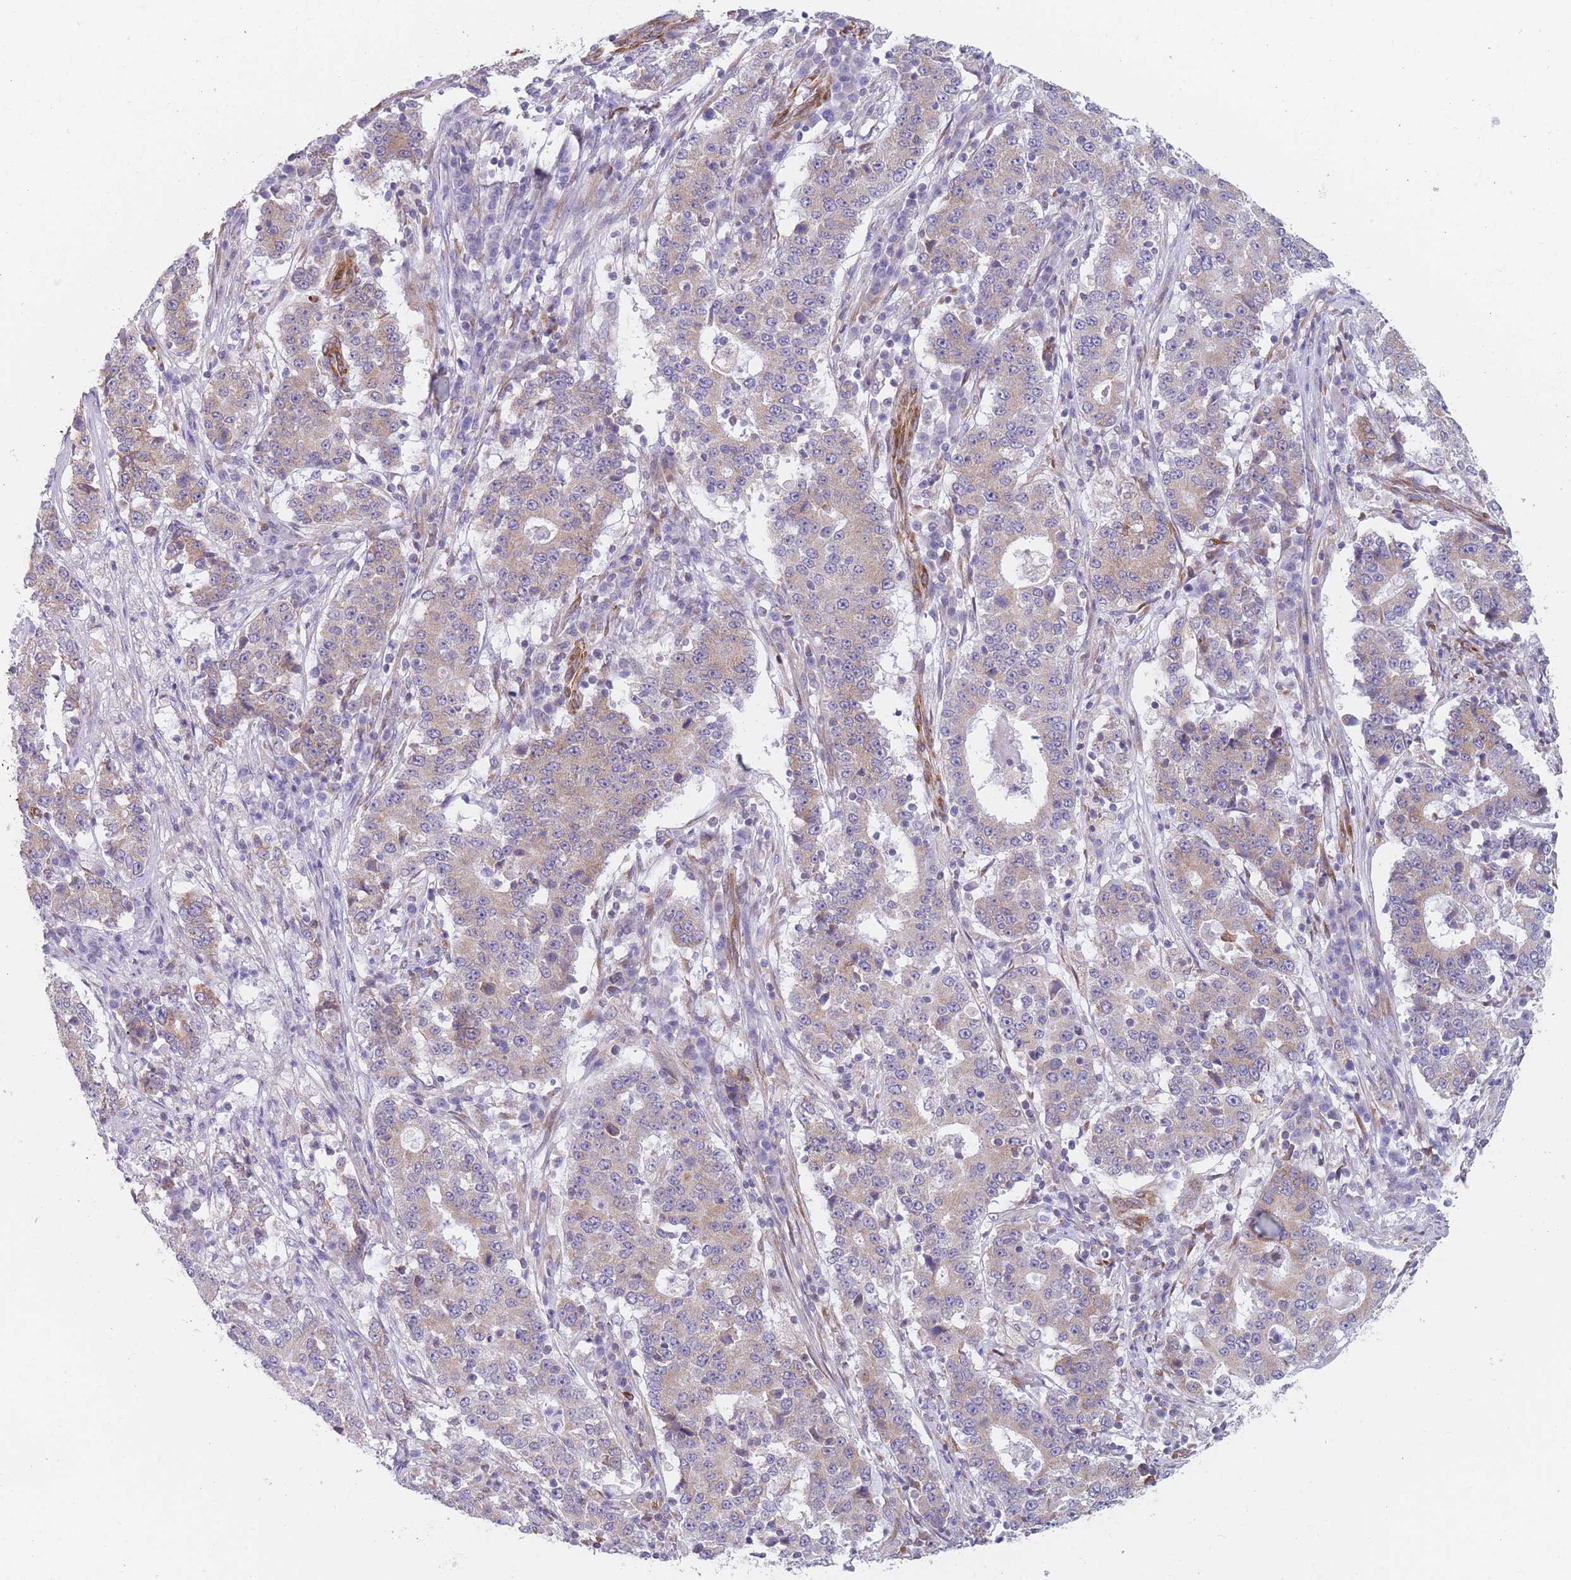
{"staining": {"intensity": "weak", "quantity": "25%-75%", "location": "cytoplasmic/membranous"}, "tissue": "stomach cancer", "cell_type": "Tumor cells", "image_type": "cancer", "snomed": [{"axis": "morphology", "description": "Adenocarcinoma, NOS"}, {"axis": "topography", "description": "Stomach"}], "caption": "Tumor cells display low levels of weak cytoplasmic/membranous positivity in about 25%-75% of cells in stomach adenocarcinoma.", "gene": "AK9", "patient": {"sex": "male", "age": 59}}